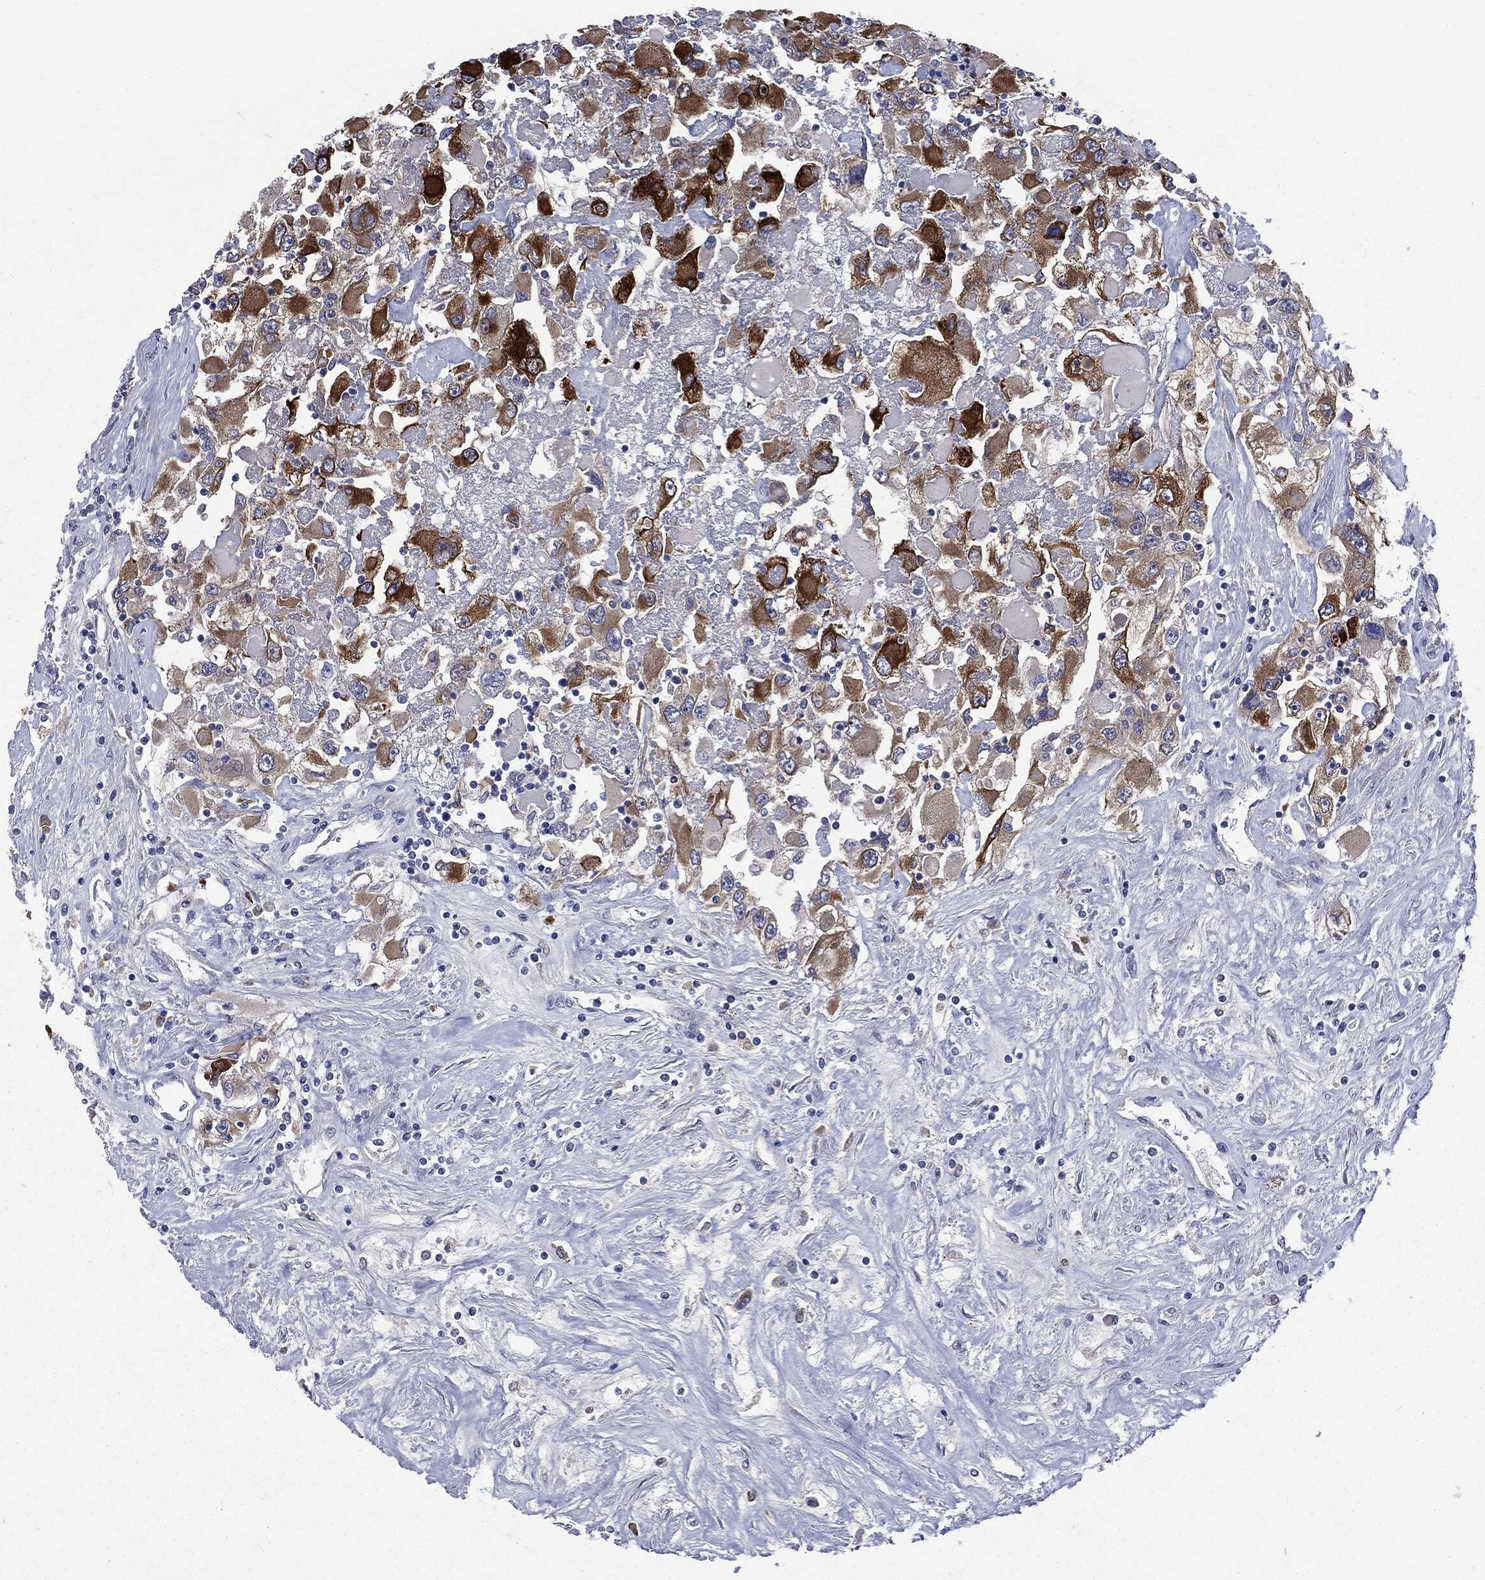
{"staining": {"intensity": "strong", "quantity": "25%-75%", "location": "cytoplasmic/membranous"}, "tissue": "renal cancer", "cell_type": "Tumor cells", "image_type": "cancer", "snomed": [{"axis": "morphology", "description": "Adenocarcinoma, NOS"}, {"axis": "topography", "description": "Kidney"}], "caption": "A high amount of strong cytoplasmic/membranous staining is identified in approximately 25%-75% of tumor cells in renal cancer tissue.", "gene": "PTGS2", "patient": {"sex": "female", "age": 52}}